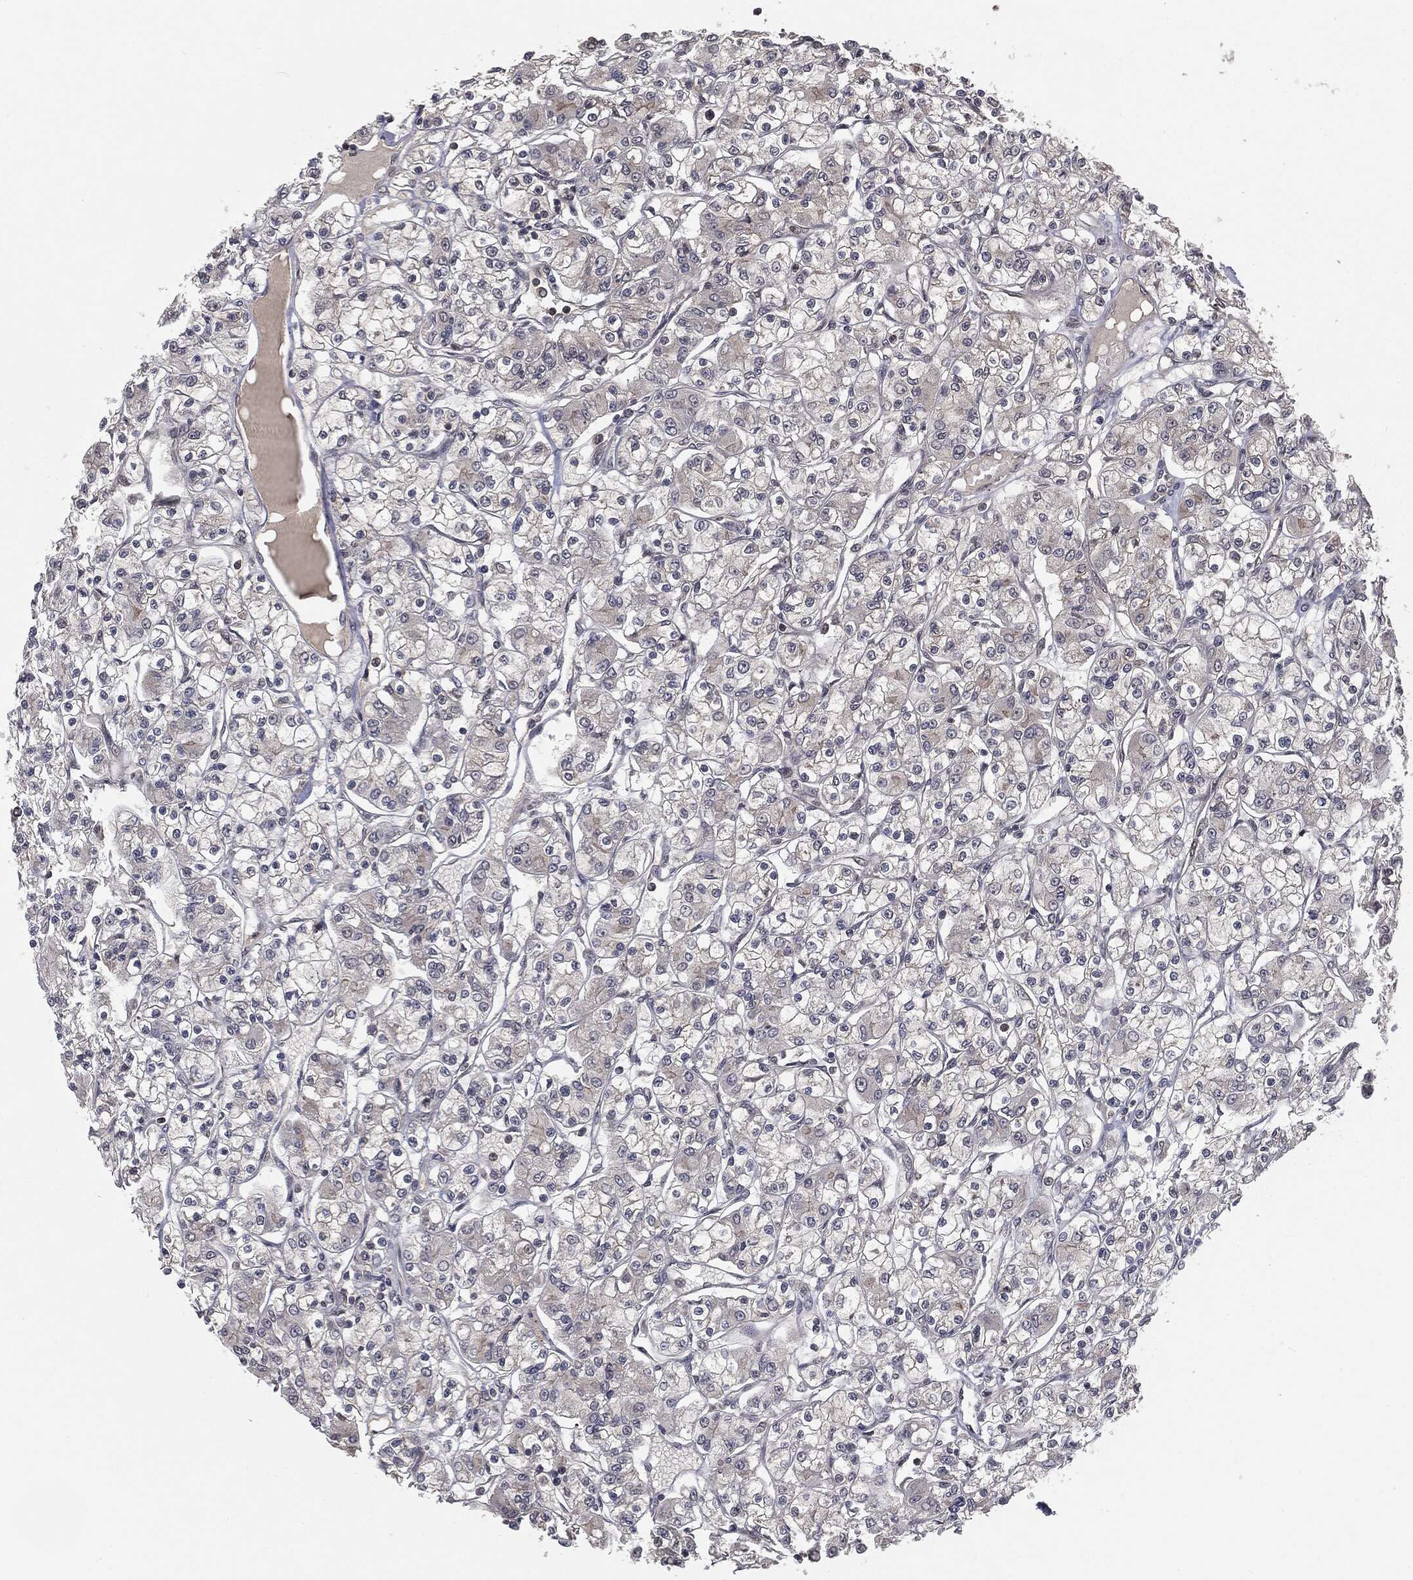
{"staining": {"intensity": "negative", "quantity": "none", "location": "none"}, "tissue": "renal cancer", "cell_type": "Tumor cells", "image_type": "cancer", "snomed": [{"axis": "morphology", "description": "Adenocarcinoma, NOS"}, {"axis": "topography", "description": "Kidney"}], "caption": "Renal adenocarcinoma was stained to show a protein in brown. There is no significant positivity in tumor cells. (DAB immunohistochemistry (IHC) visualized using brightfield microscopy, high magnification).", "gene": "FBXO7", "patient": {"sex": "female", "age": 59}}